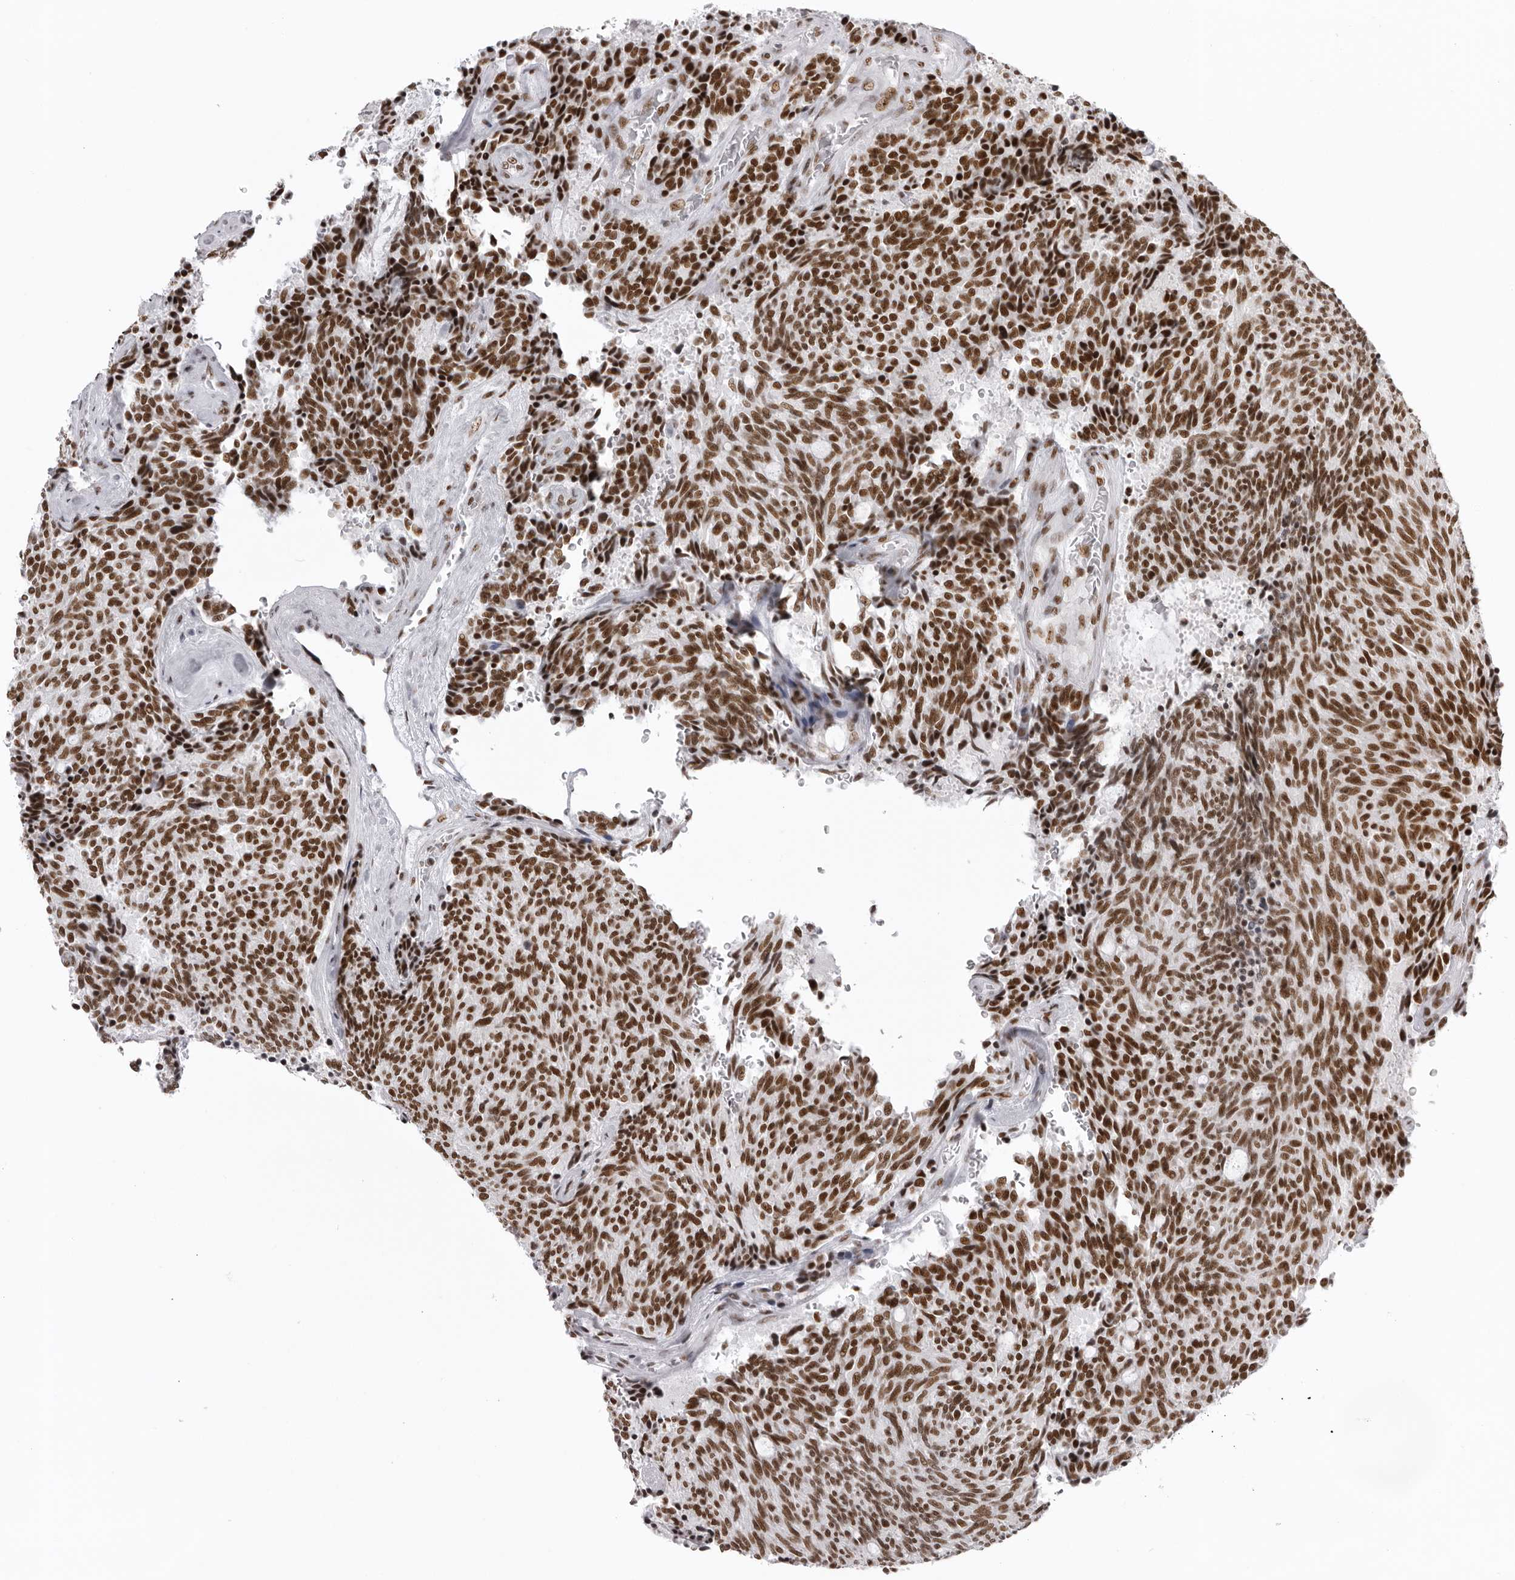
{"staining": {"intensity": "strong", "quantity": ">75%", "location": "nuclear"}, "tissue": "carcinoid", "cell_type": "Tumor cells", "image_type": "cancer", "snomed": [{"axis": "morphology", "description": "Carcinoid, malignant, NOS"}, {"axis": "topography", "description": "Pancreas"}], "caption": "IHC of carcinoid shows high levels of strong nuclear expression in approximately >75% of tumor cells. (brown staining indicates protein expression, while blue staining denotes nuclei).", "gene": "DHX9", "patient": {"sex": "female", "age": 54}}